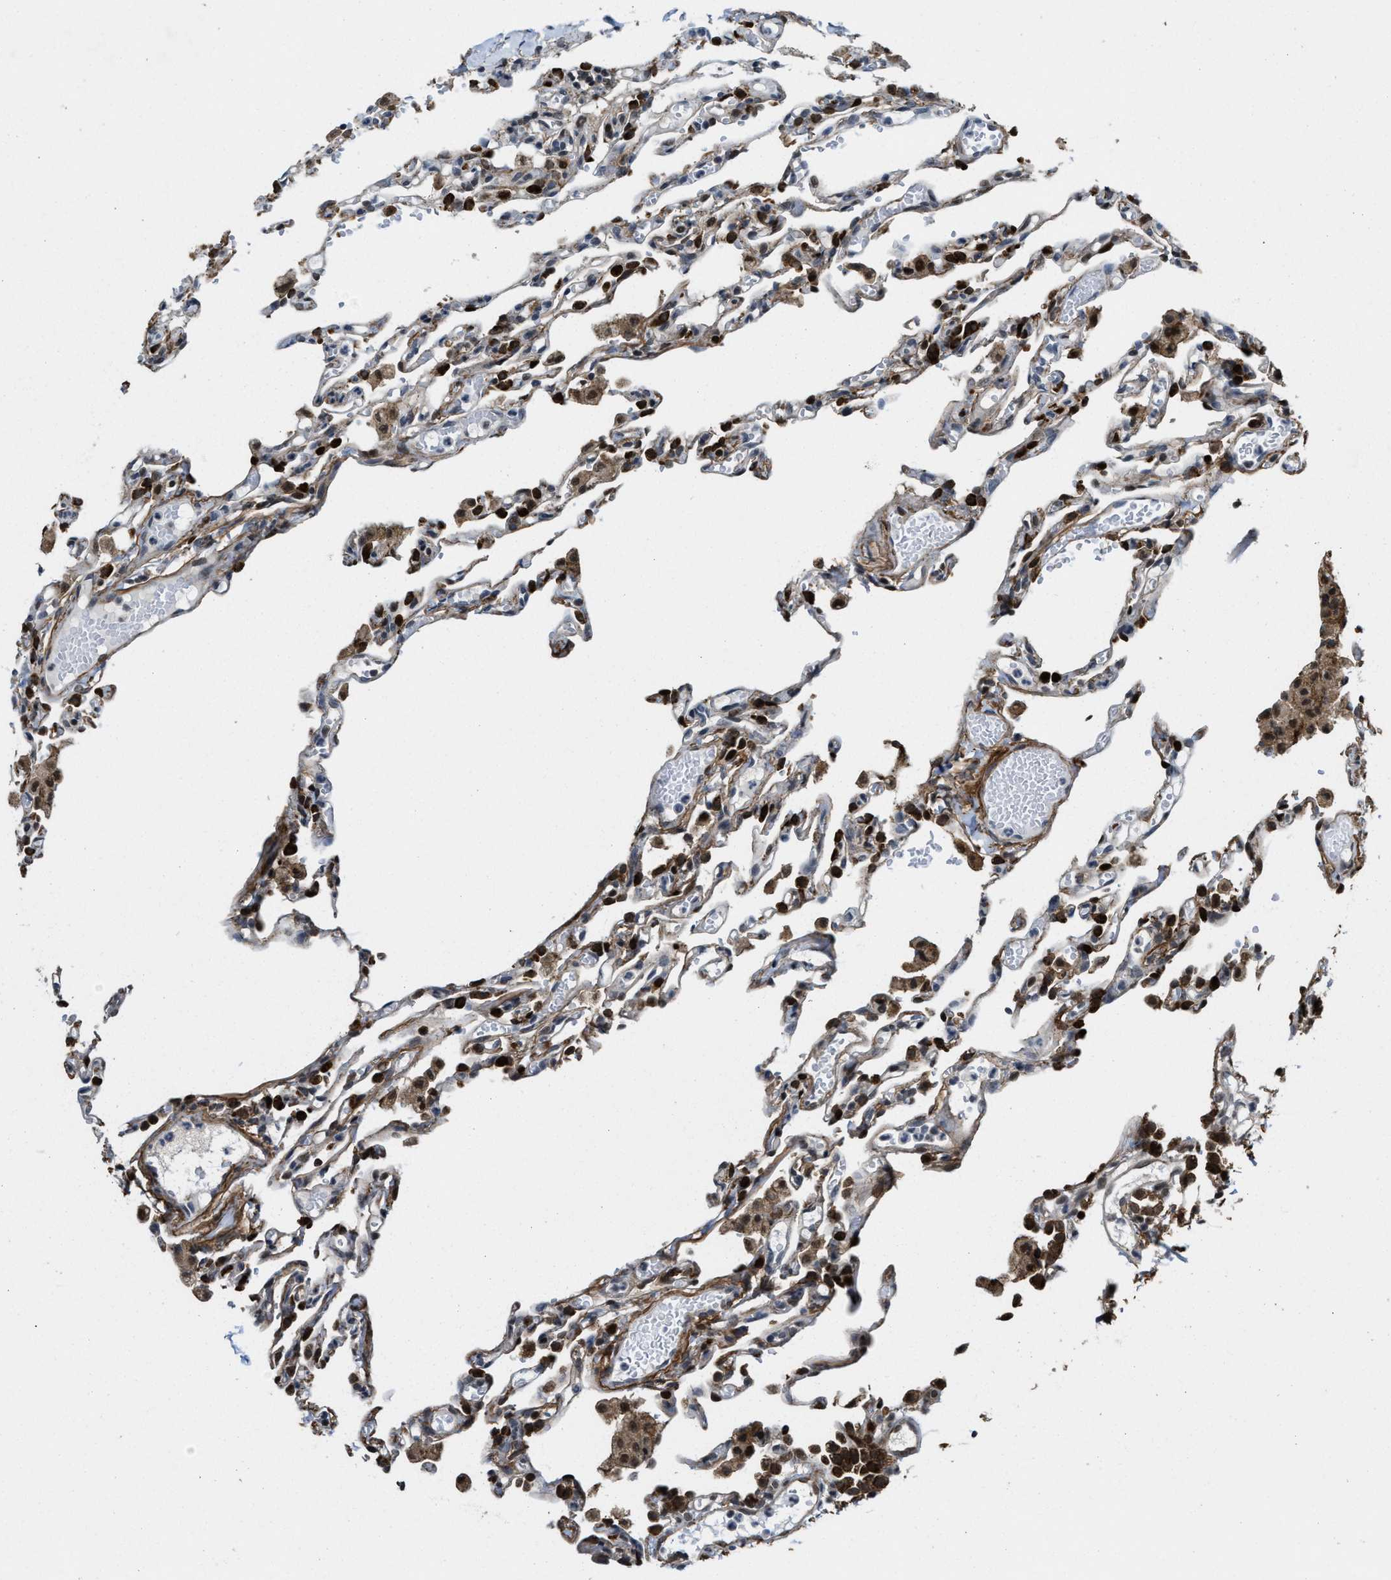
{"staining": {"intensity": "strong", "quantity": "25%-75%", "location": "nuclear"}, "tissue": "lung", "cell_type": "Alveolar cells", "image_type": "normal", "snomed": [{"axis": "morphology", "description": "Normal tissue, NOS"}, {"axis": "topography", "description": "Lung"}], "caption": "High-magnification brightfield microscopy of normal lung stained with DAB (brown) and counterstained with hematoxylin (blue). alveolar cells exhibit strong nuclear expression is appreciated in approximately25%-75% of cells. Immunohistochemistry (ihc) stains the protein in brown and the nuclei are stained blue.", "gene": "ZNF250", "patient": {"sex": "male", "age": 21}}